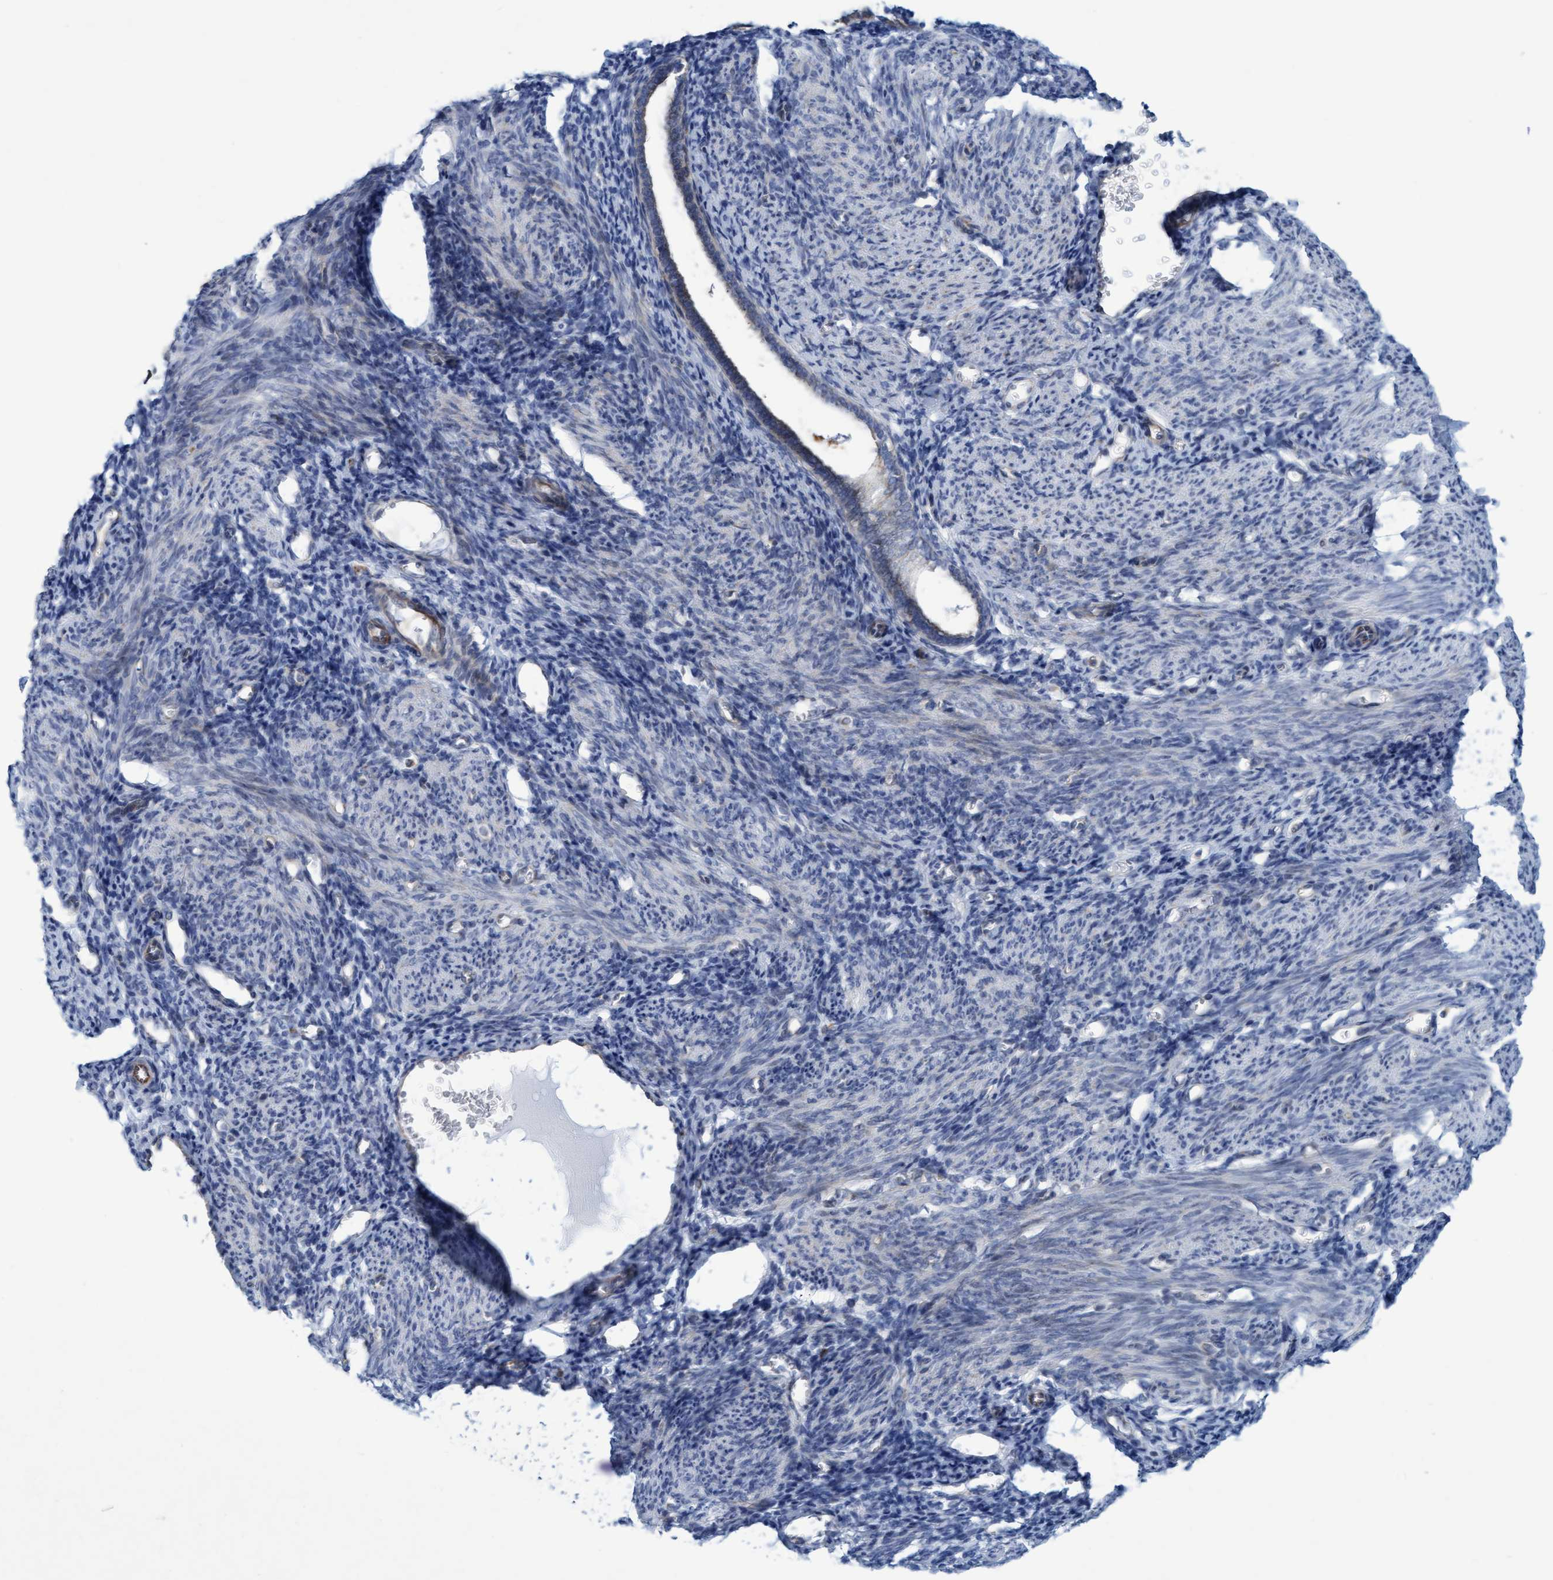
{"staining": {"intensity": "negative", "quantity": "none", "location": "none"}, "tissue": "endometrium", "cell_type": "Cells in endometrial stroma", "image_type": "normal", "snomed": [{"axis": "morphology", "description": "Normal tissue, NOS"}, {"axis": "morphology", "description": "Adenocarcinoma, NOS"}, {"axis": "topography", "description": "Endometrium"}], "caption": "The IHC photomicrograph has no significant staining in cells in endometrial stroma of endometrium.", "gene": "SLC28A3", "patient": {"sex": "female", "age": 57}}